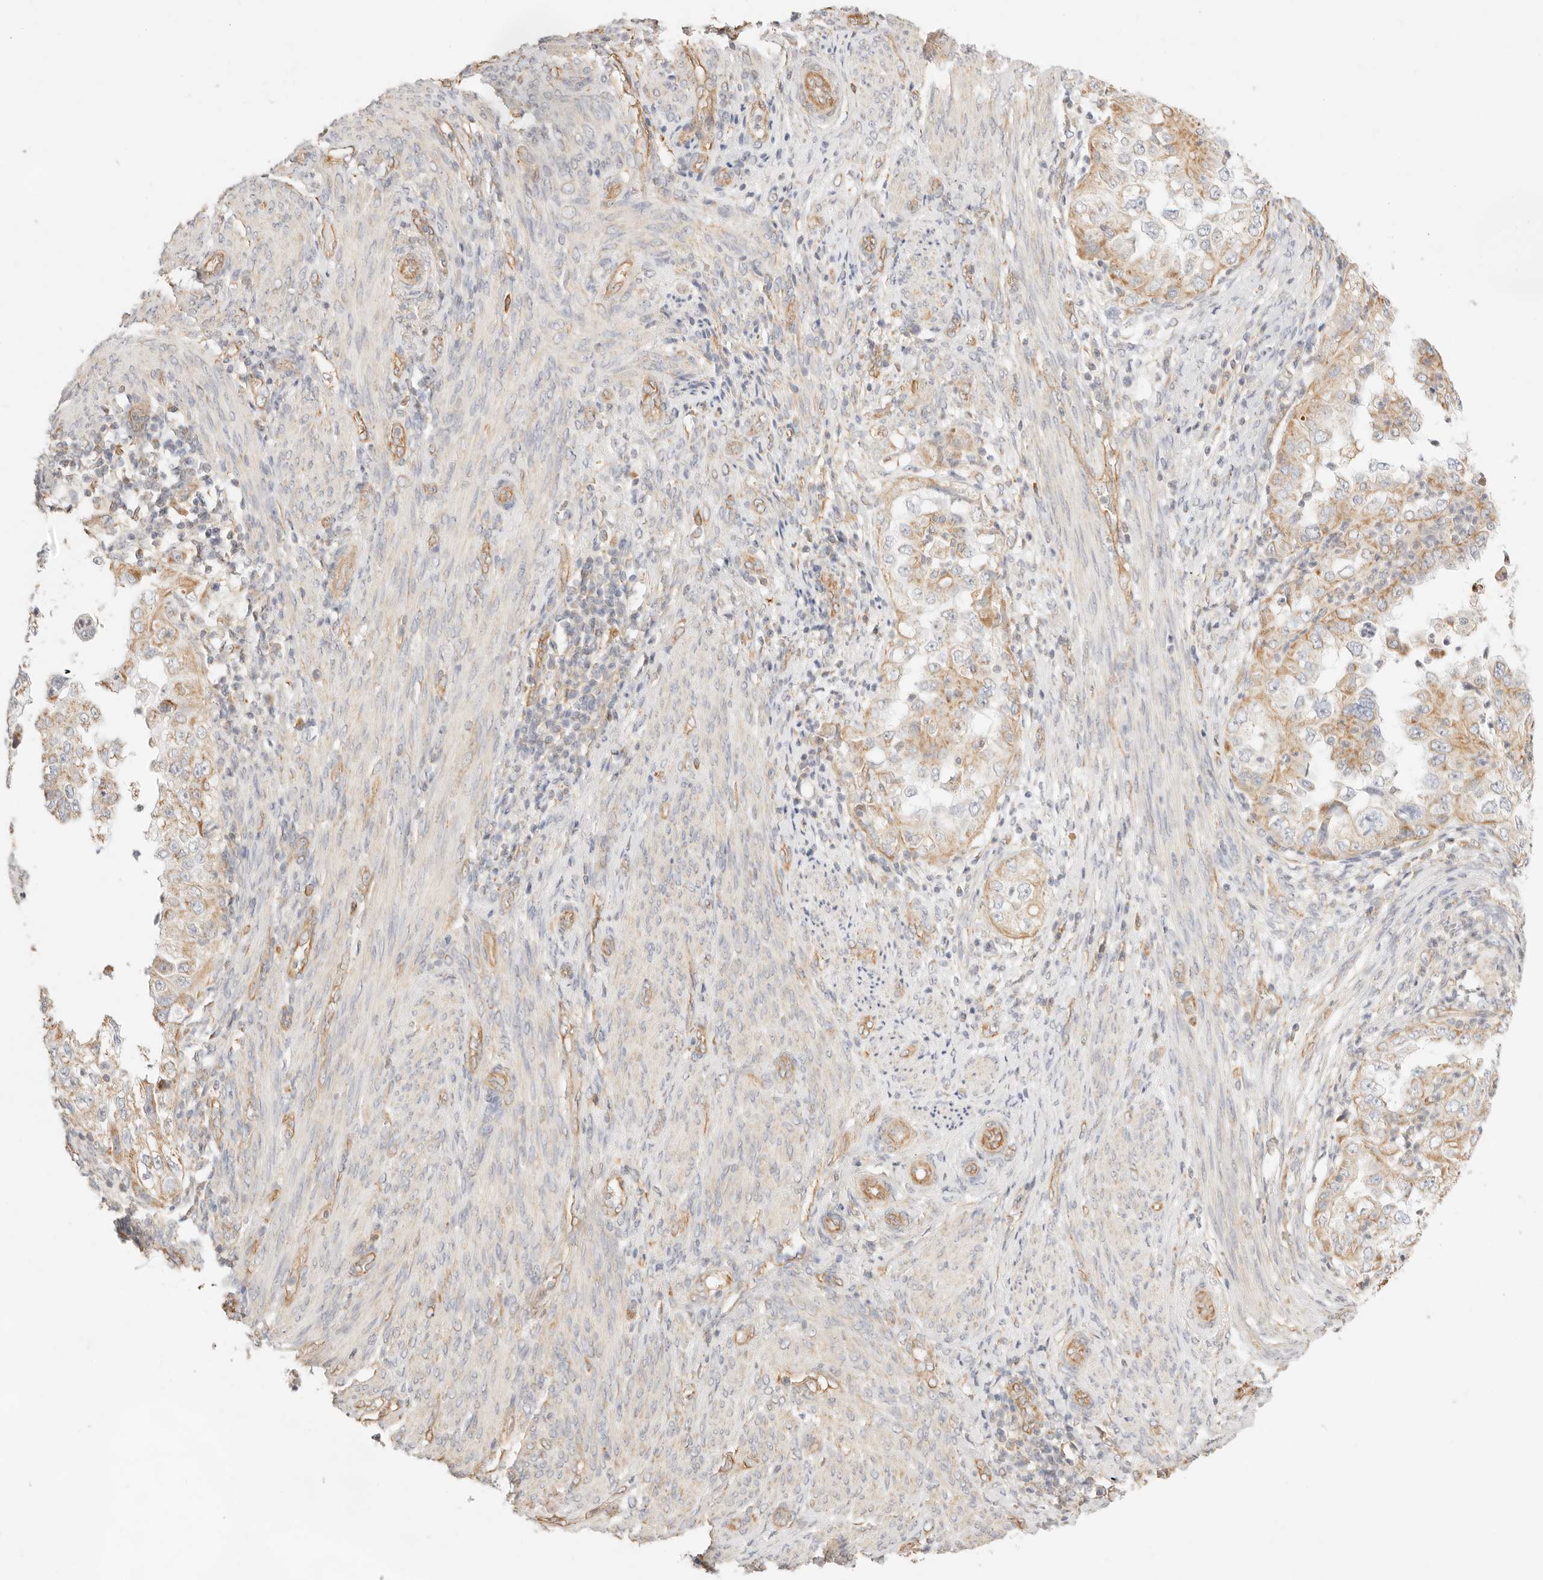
{"staining": {"intensity": "moderate", "quantity": "<25%", "location": "cytoplasmic/membranous"}, "tissue": "endometrial cancer", "cell_type": "Tumor cells", "image_type": "cancer", "snomed": [{"axis": "morphology", "description": "Adenocarcinoma, NOS"}, {"axis": "topography", "description": "Endometrium"}], "caption": "DAB (3,3'-diaminobenzidine) immunohistochemical staining of endometrial cancer demonstrates moderate cytoplasmic/membranous protein staining in about <25% of tumor cells.", "gene": "ZC3H11A", "patient": {"sex": "female", "age": 85}}